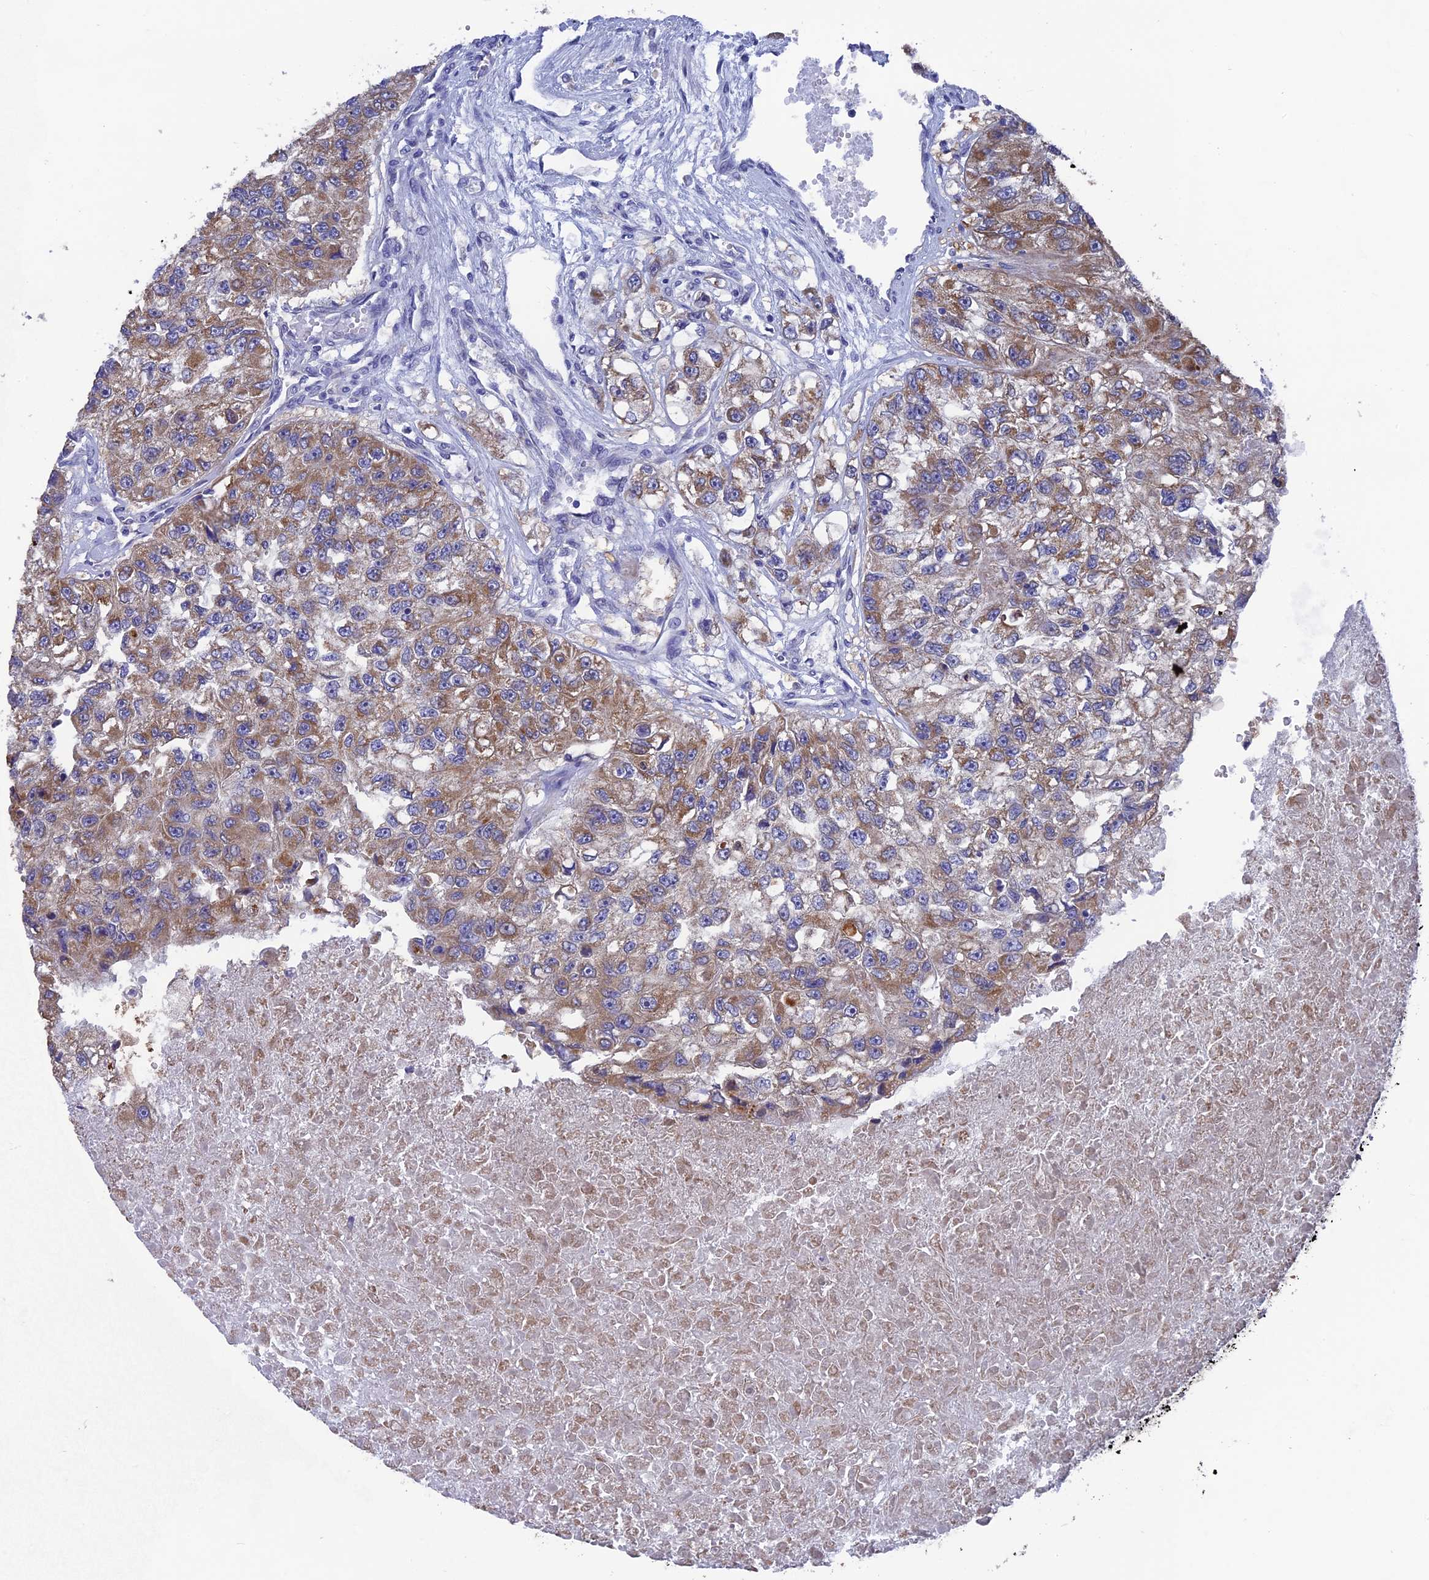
{"staining": {"intensity": "moderate", "quantity": ">75%", "location": "cytoplasmic/membranous"}, "tissue": "renal cancer", "cell_type": "Tumor cells", "image_type": "cancer", "snomed": [{"axis": "morphology", "description": "Adenocarcinoma, NOS"}, {"axis": "topography", "description": "Kidney"}], "caption": "Renal cancer stained for a protein (brown) exhibits moderate cytoplasmic/membranous positive expression in approximately >75% of tumor cells.", "gene": "AK4", "patient": {"sex": "male", "age": 63}}